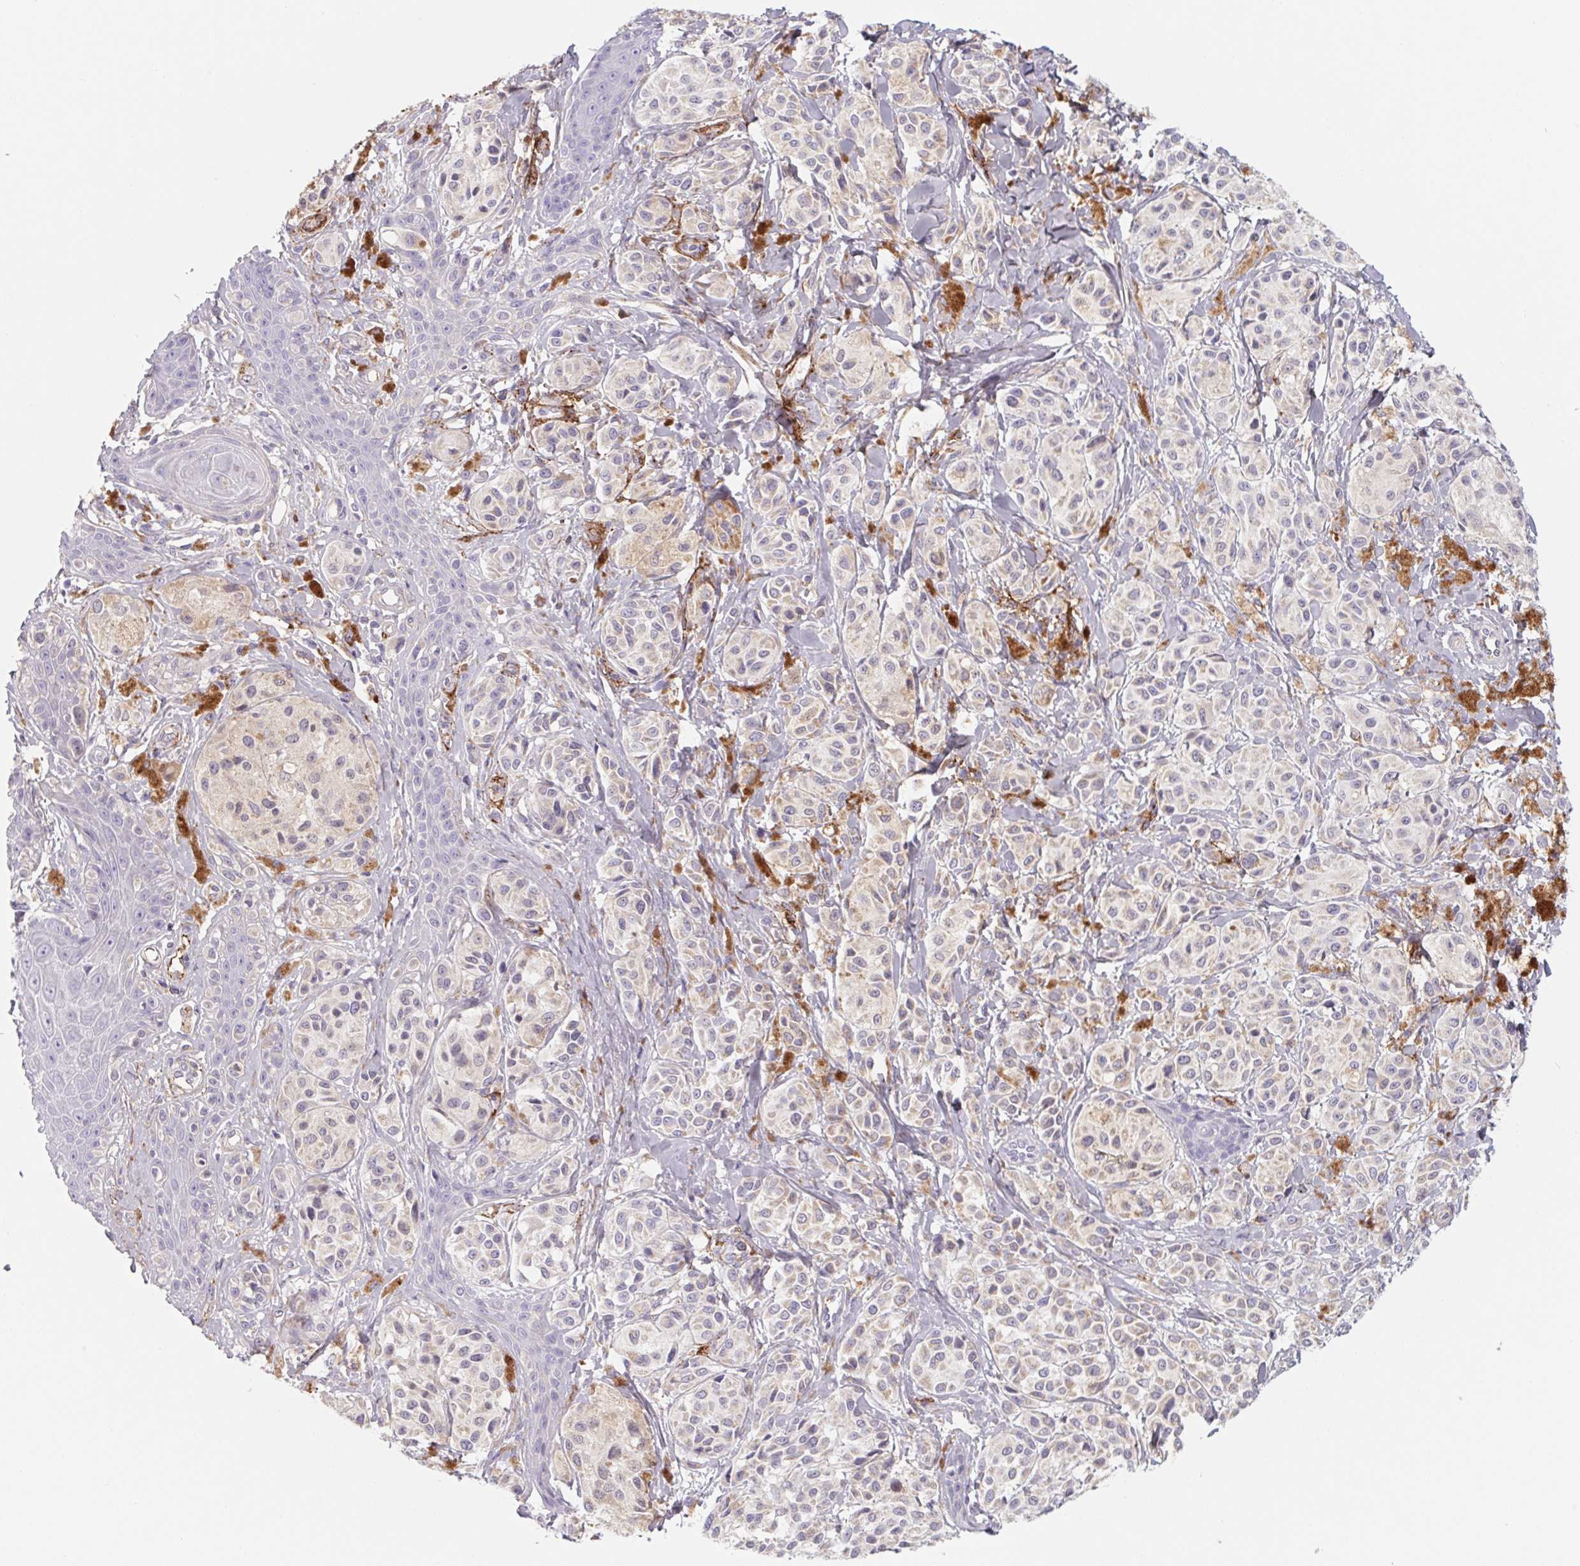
{"staining": {"intensity": "negative", "quantity": "none", "location": "none"}, "tissue": "melanoma", "cell_type": "Tumor cells", "image_type": "cancer", "snomed": [{"axis": "morphology", "description": "Malignant melanoma, NOS"}, {"axis": "topography", "description": "Skin"}], "caption": "This photomicrograph is of melanoma stained with immunohistochemistry (IHC) to label a protein in brown with the nuclei are counter-stained blue. There is no expression in tumor cells.", "gene": "LPA", "patient": {"sex": "female", "age": 80}}